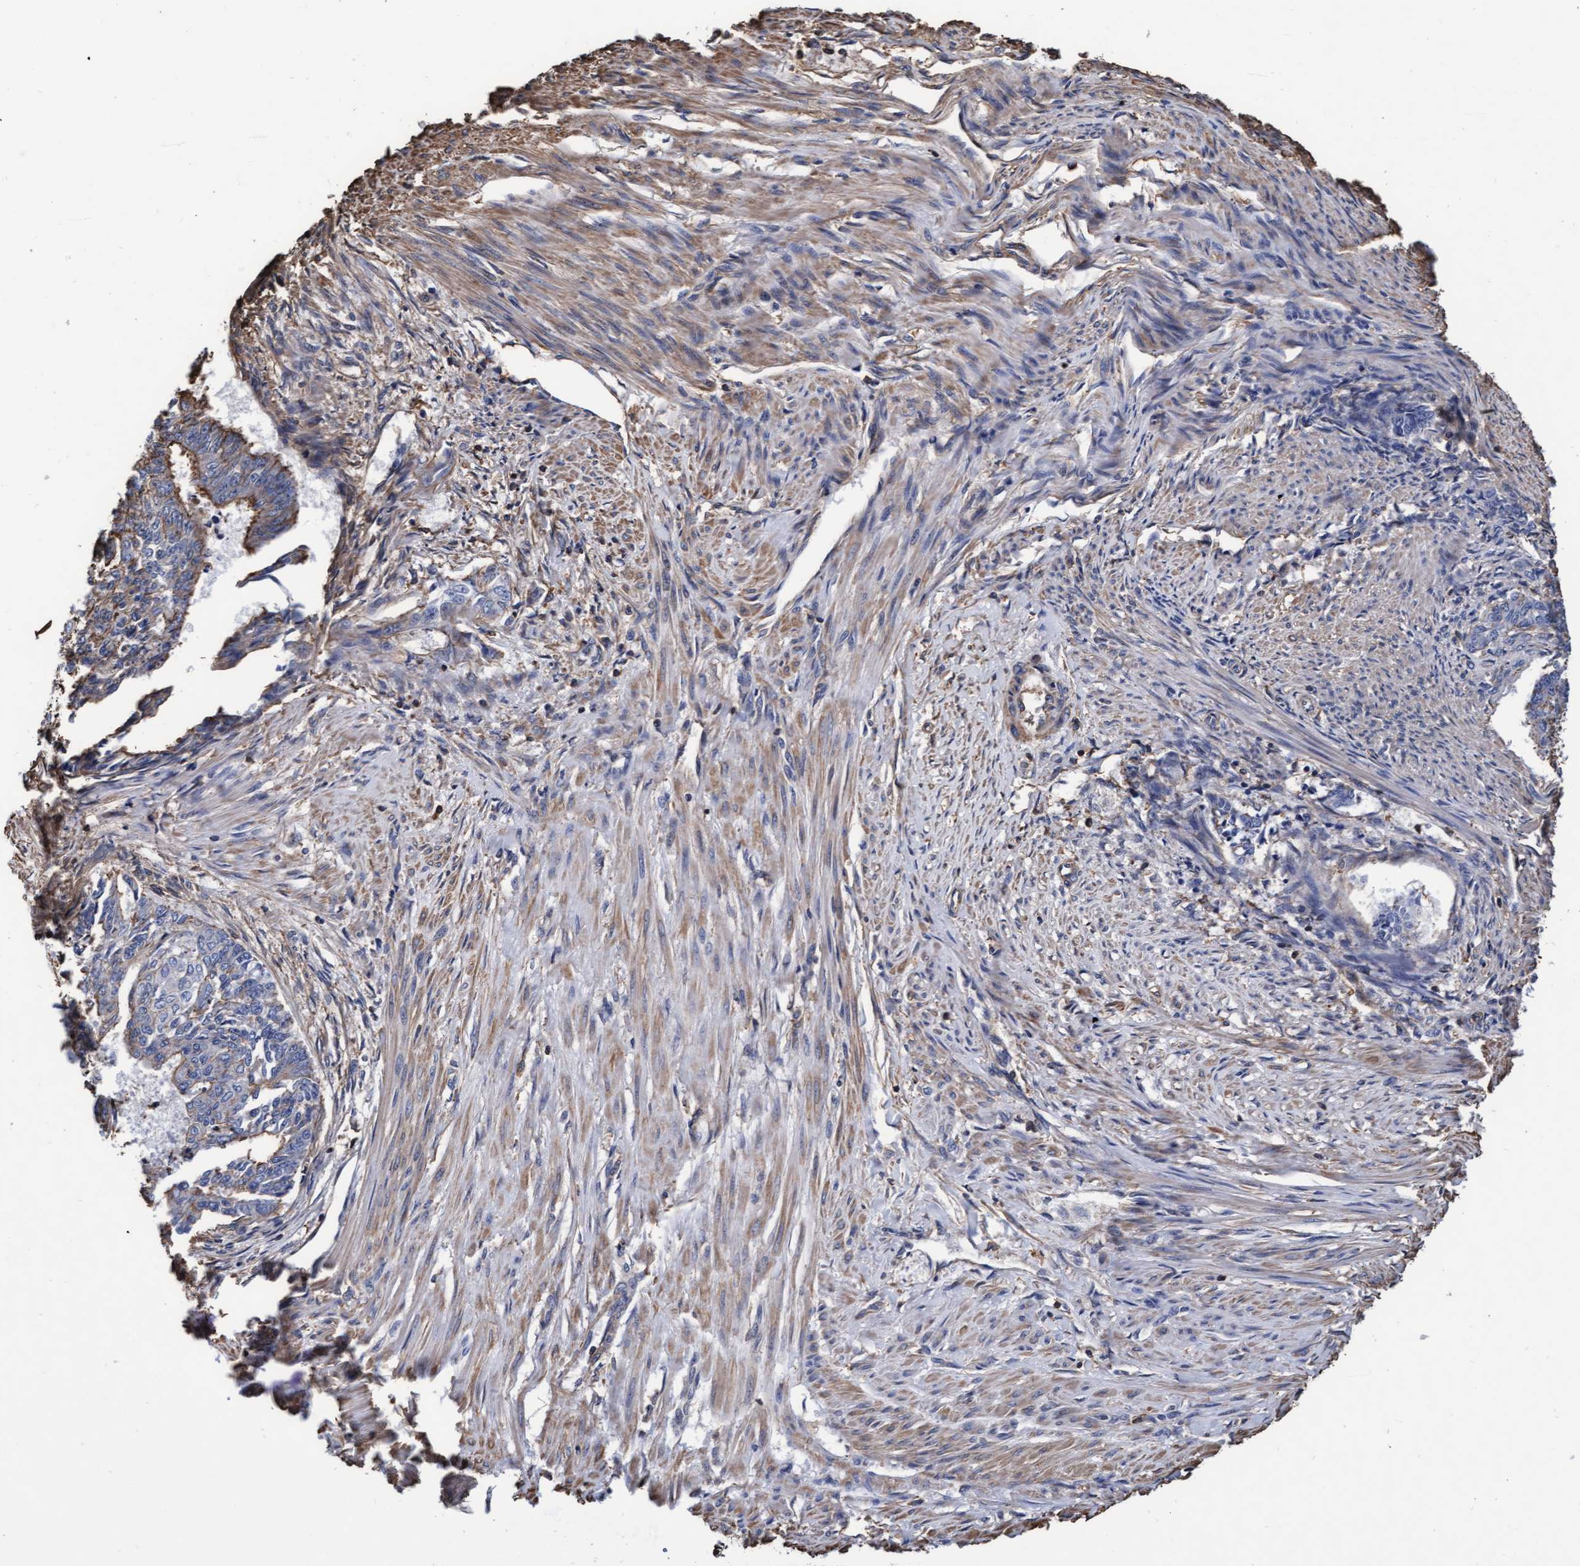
{"staining": {"intensity": "moderate", "quantity": "<25%", "location": "cytoplasmic/membranous"}, "tissue": "endometrial cancer", "cell_type": "Tumor cells", "image_type": "cancer", "snomed": [{"axis": "morphology", "description": "Adenocarcinoma, NOS"}, {"axis": "topography", "description": "Endometrium"}], "caption": "Adenocarcinoma (endometrial) stained with immunohistochemistry demonstrates moderate cytoplasmic/membranous staining in about <25% of tumor cells. Immunohistochemistry stains the protein of interest in brown and the nuclei are stained blue.", "gene": "GRHPR", "patient": {"sex": "female", "age": 32}}